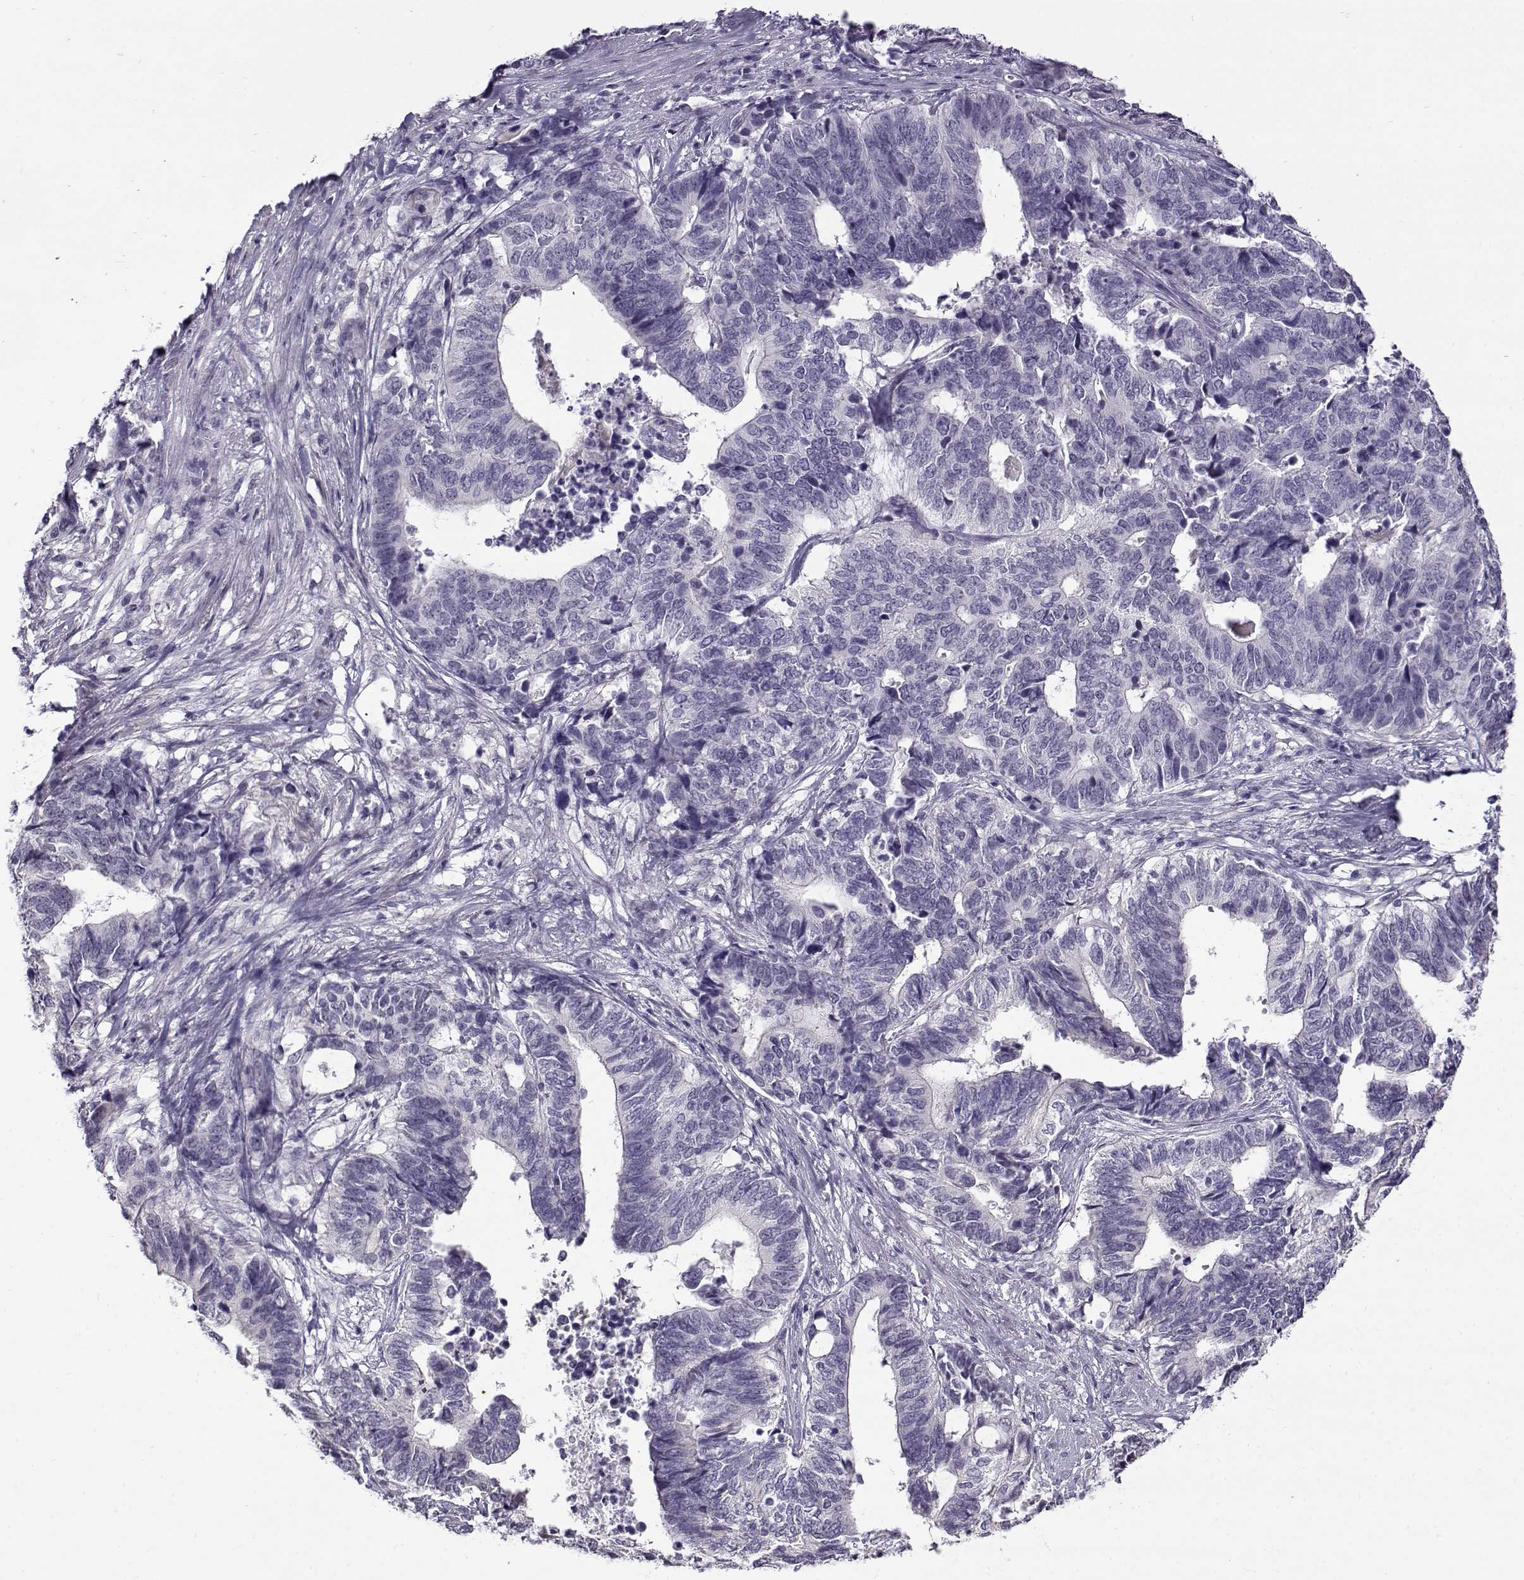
{"staining": {"intensity": "negative", "quantity": "none", "location": "none"}, "tissue": "stomach cancer", "cell_type": "Tumor cells", "image_type": "cancer", "snomed": [{"axis": "morphology", "description": "Adenocarcinoma, NOS"}, {"axis": "topography", "description": "Stomach, upper"}], "caption": "A photomicrograph of human stomach adenocarcinoma is negative for staining in tumor cells. The staining is performed using DAB brown chromogen with nuclei counter-stained in using hematoxylin.", "gene": "TEX55", "patient": {"sex": "female", "age": 67}}